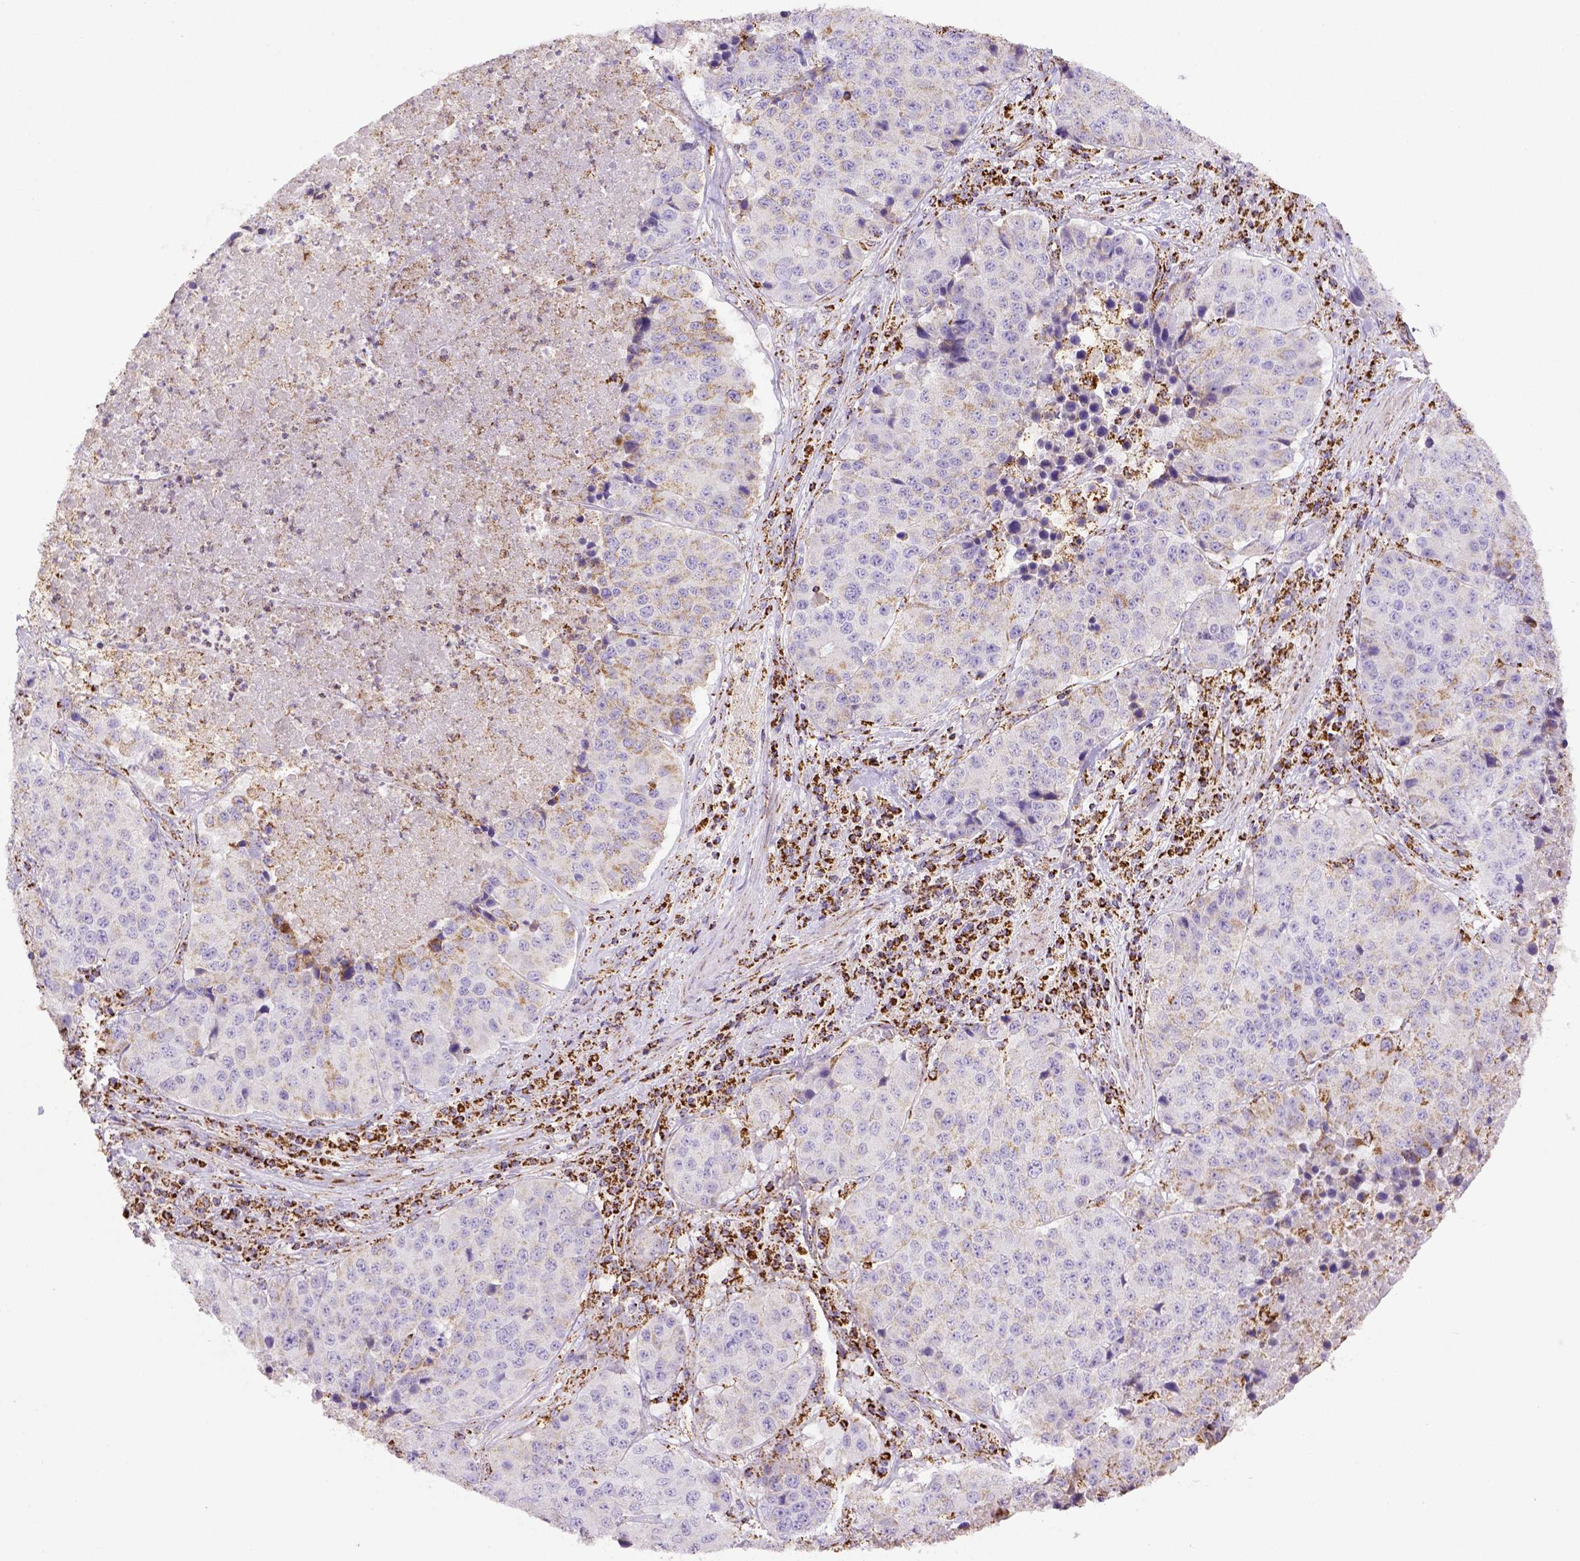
{"staining": {"intensity": "weak", "quantity": "25%-75%", "location": "cytoplasmic/membranous"}, "tissue": "stomach cancer", "cell_type": "Tumor cells", "image_type": "cancer", "snomed": [{"axis": "morphology", "description": "Adenocarcinoma, NOS"}, {"axis": "topography", "description": "Stomach"}], "caption": "Protein expression by immunohistochemistry demonstrates weak cytoplasmic/membranous expression in about 25%-75% of tumor cells in stomach cancer (adenocarcinoma).", "gene": "MT-CO1", "patient": {"sex": "male", "age": 71}}